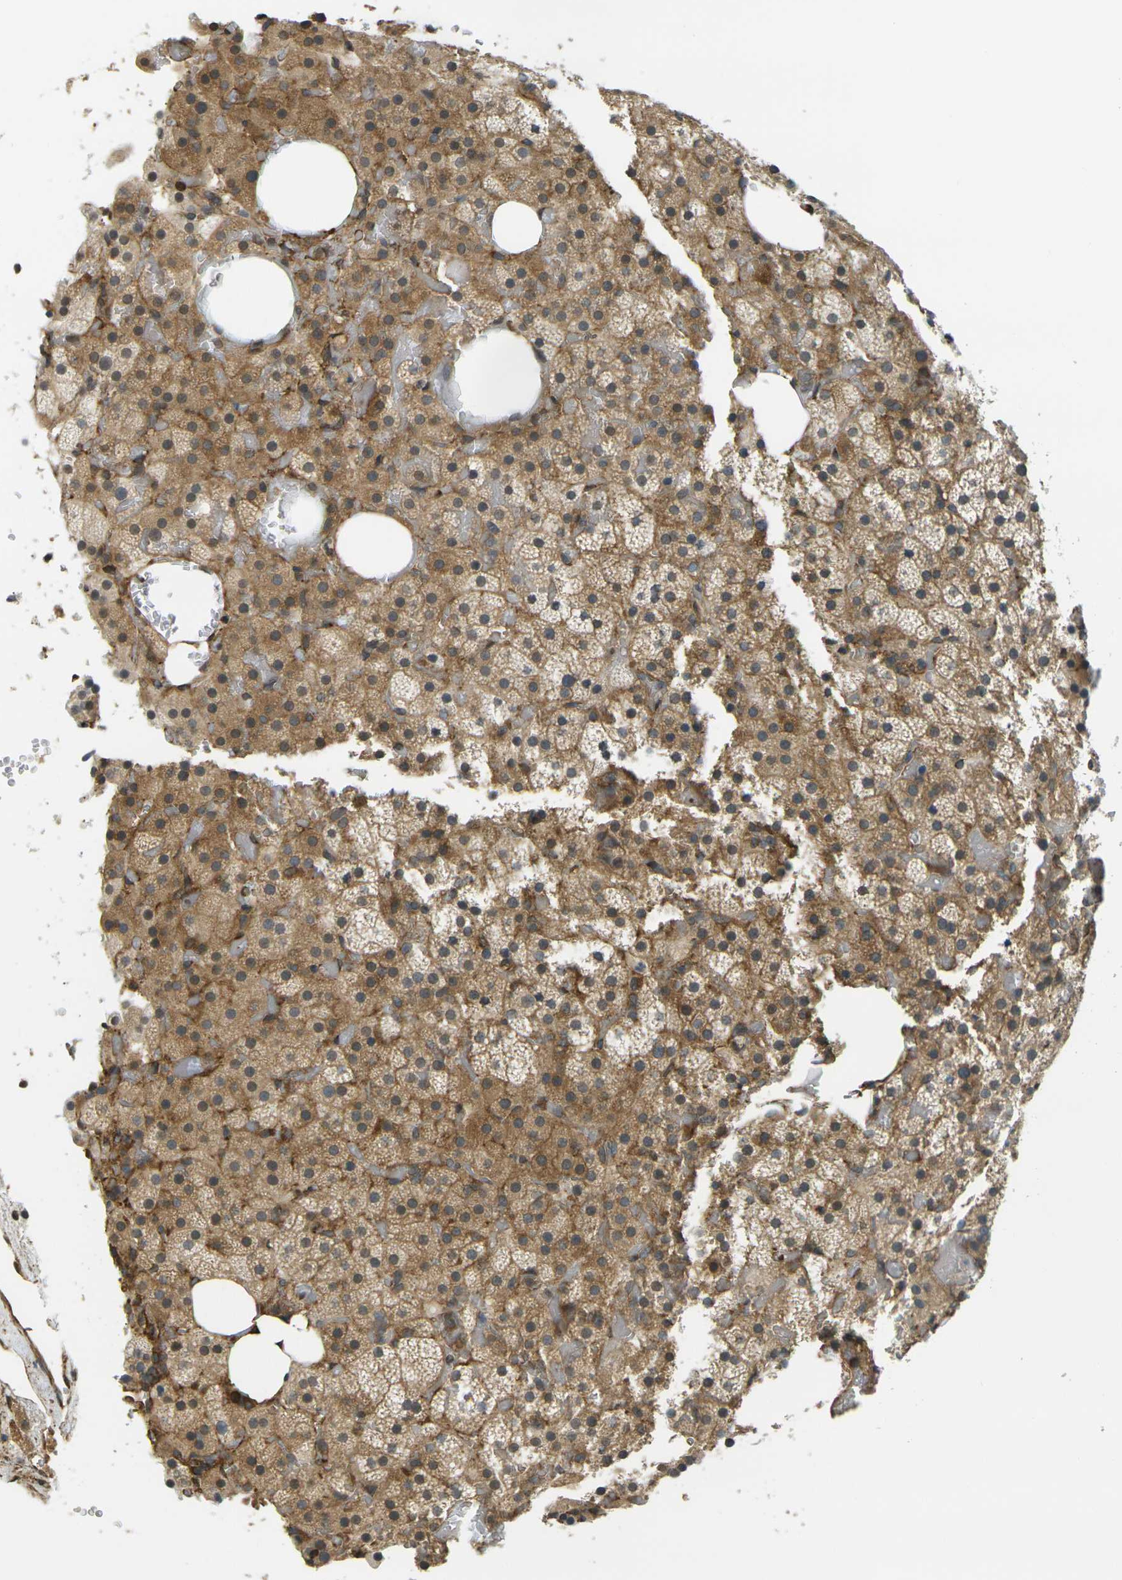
{"staining": {"intensity": "moderate", "quantity": "25%-75%", "location": "cytoplasmic/membranous"}, "tissue": "adrenal gland", "cell_type": "Glandular cells", "image_type": "normal", "snomed": [{"axis": "morphology", "description": "Normal tissue, NOS"}, {"axis": "topography", "description": "Adrenal gland"}], "caption": "Unremarkable adrenal gland displays moderate cytoplasmic/membranous staining in approximately 25%-75% of glandular cells, visualized by immunohistochemistry.", "gene": "CAST", "patient": {"sex": "female", "age": 59}}